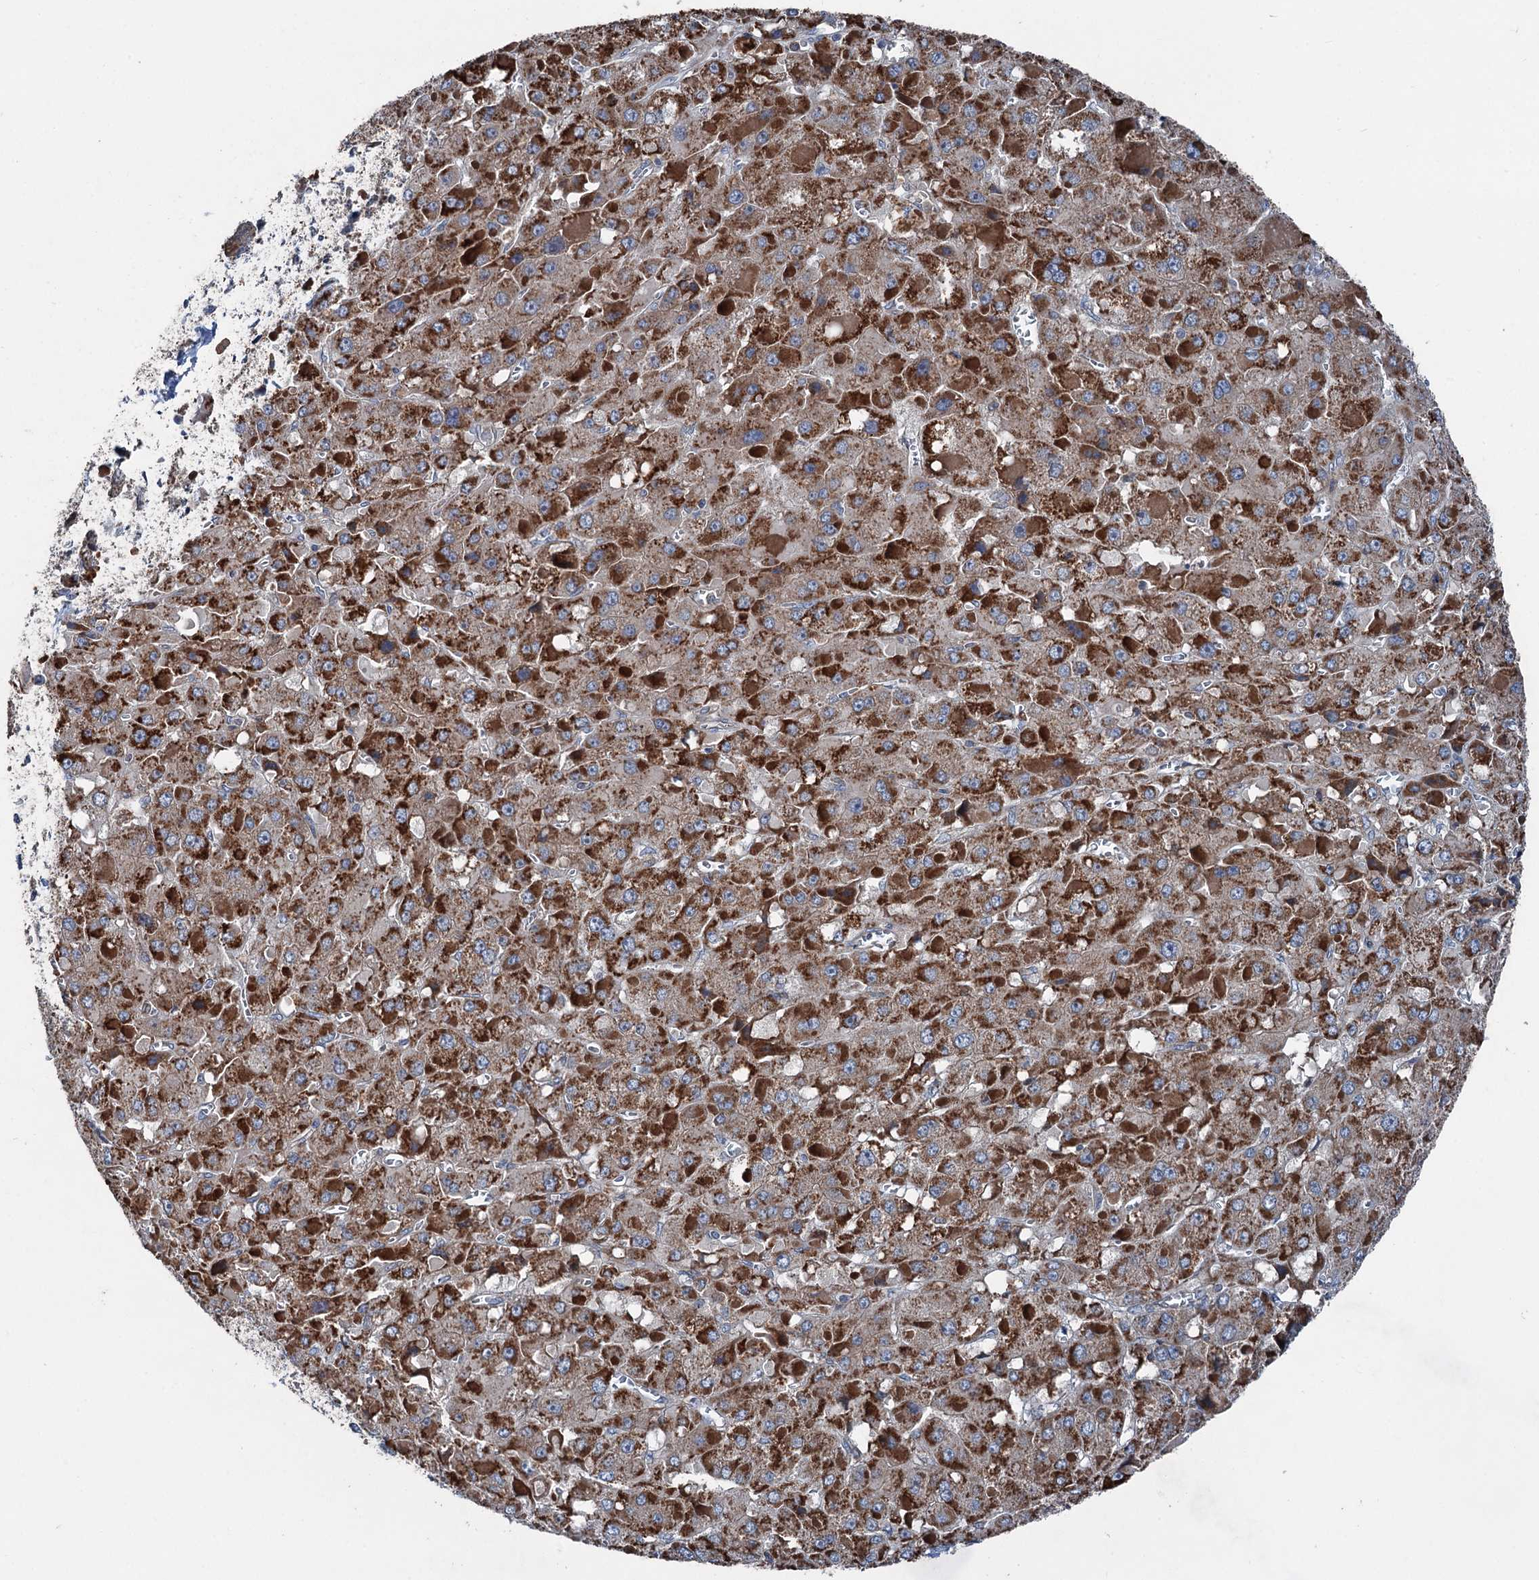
{"staining": {"intensity": "strong", "quantity": ">75%", "location": "cytoplasmic/membranous"}, "tissue": "liver cancer", "cell_type": "Tumor cells", "image_type": "cancer", "snomed": [{"axis": "morphology", "description": "Carcinoma, Hepatocellular, NOS"}, {"axis": "topography", "description": "Liver"}], "caption": "Immunohistochemical staining of hepatocellular carcinoma (liver) exhibits high levels of strong cytoplasmic/membranous protein expression in about >75% of tumor cells. The staining is performed using DAB brown chromogen to label protein expression. The nuclei are counter-stained blue using hematoxylin.", "gene": "RUFY1", "patient": {"sex": "female", "age": 73}}